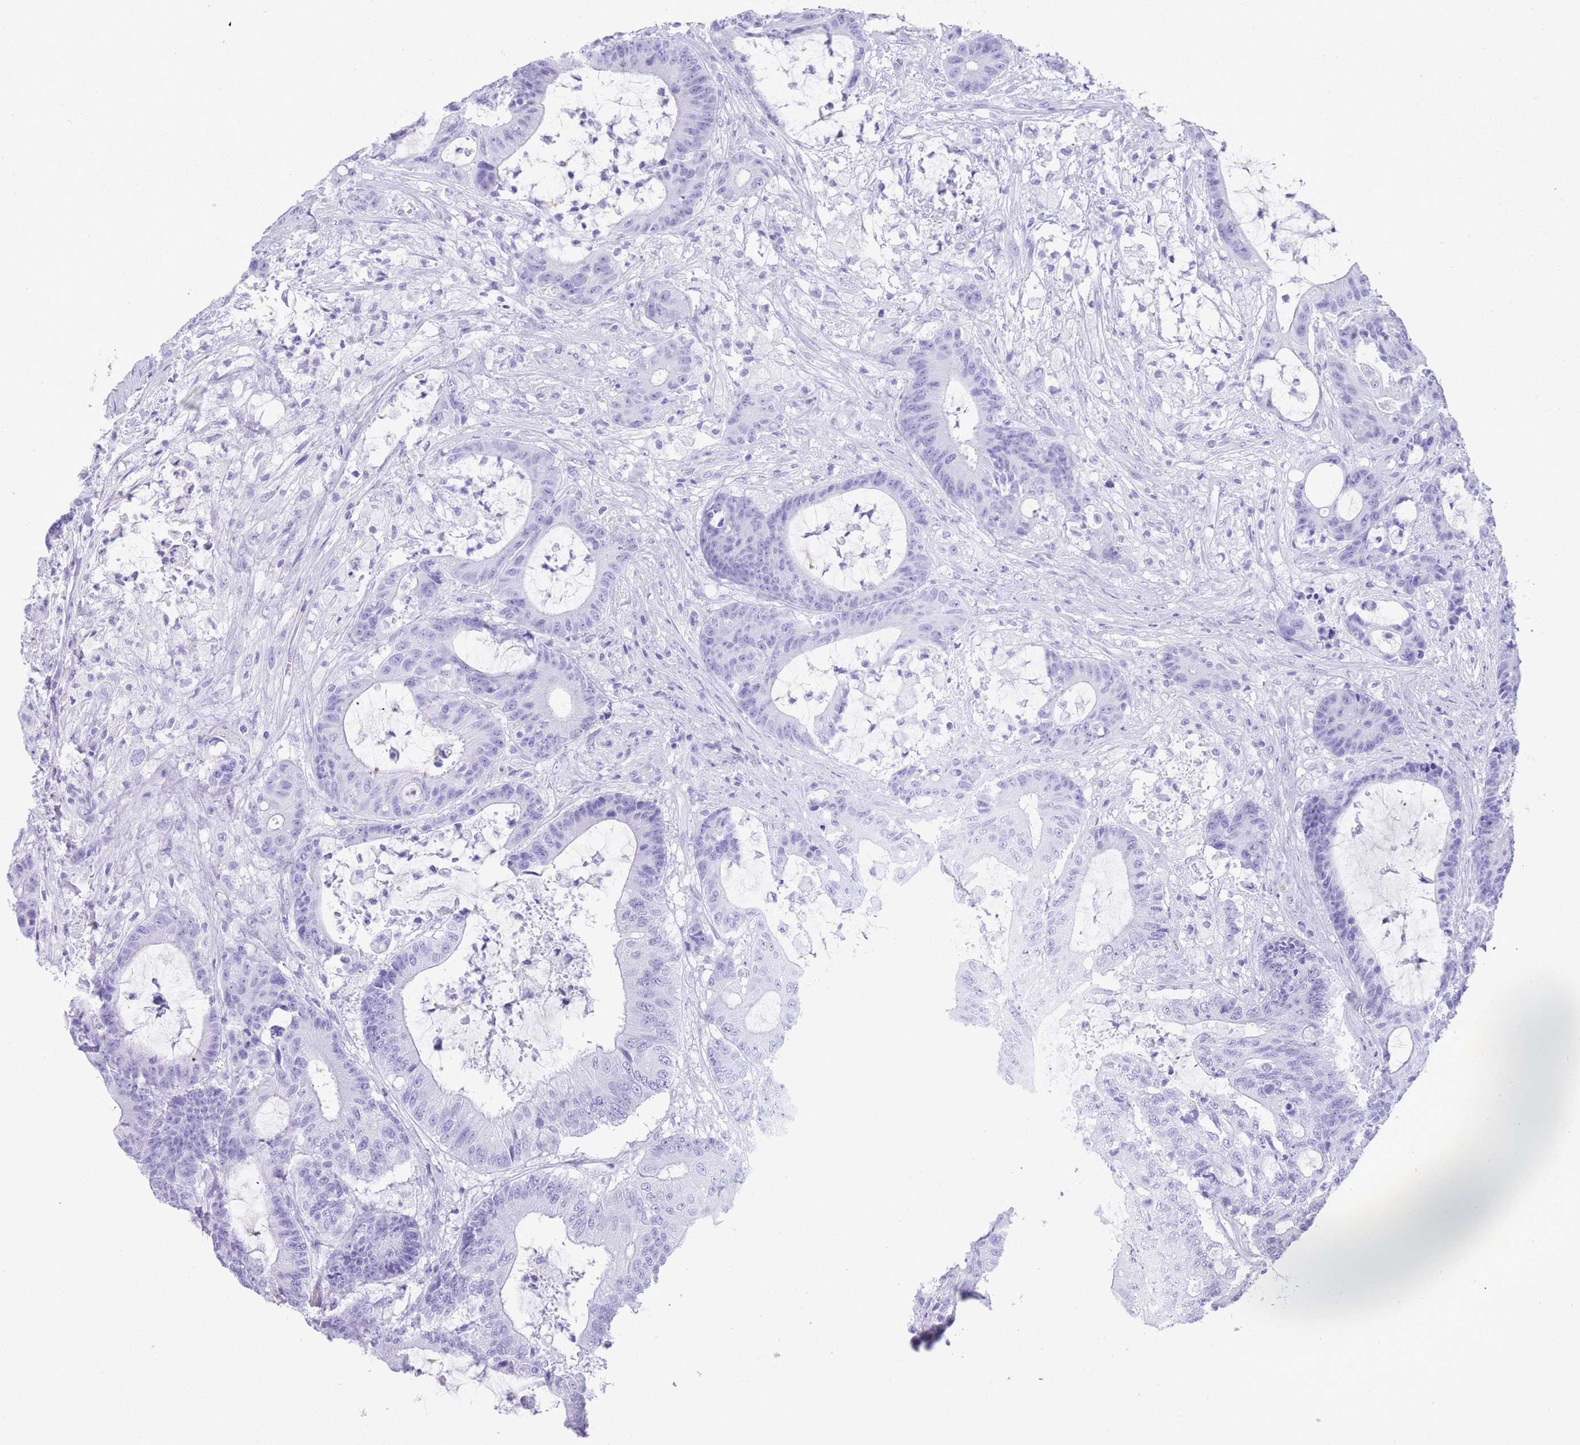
{"staining": {"intensity": "negative", "quantity": "none", "location": "none"}, "tissue": "colorectal cancer", "cell_type": "Tumor cells", "image_type": "cancer", "snomed": [{"axis": "morphology", "description": "Adenocarcinoma, NOS"}, {"axis": "topography", "description": "Colon"}], "caption": "Immunohistochemistry (IHC) of human colorectal adenocarcinoma displays no positivity in tumor cells.", "gene": "ELOA2", "patient": {"sex": "female", "age": 84}}